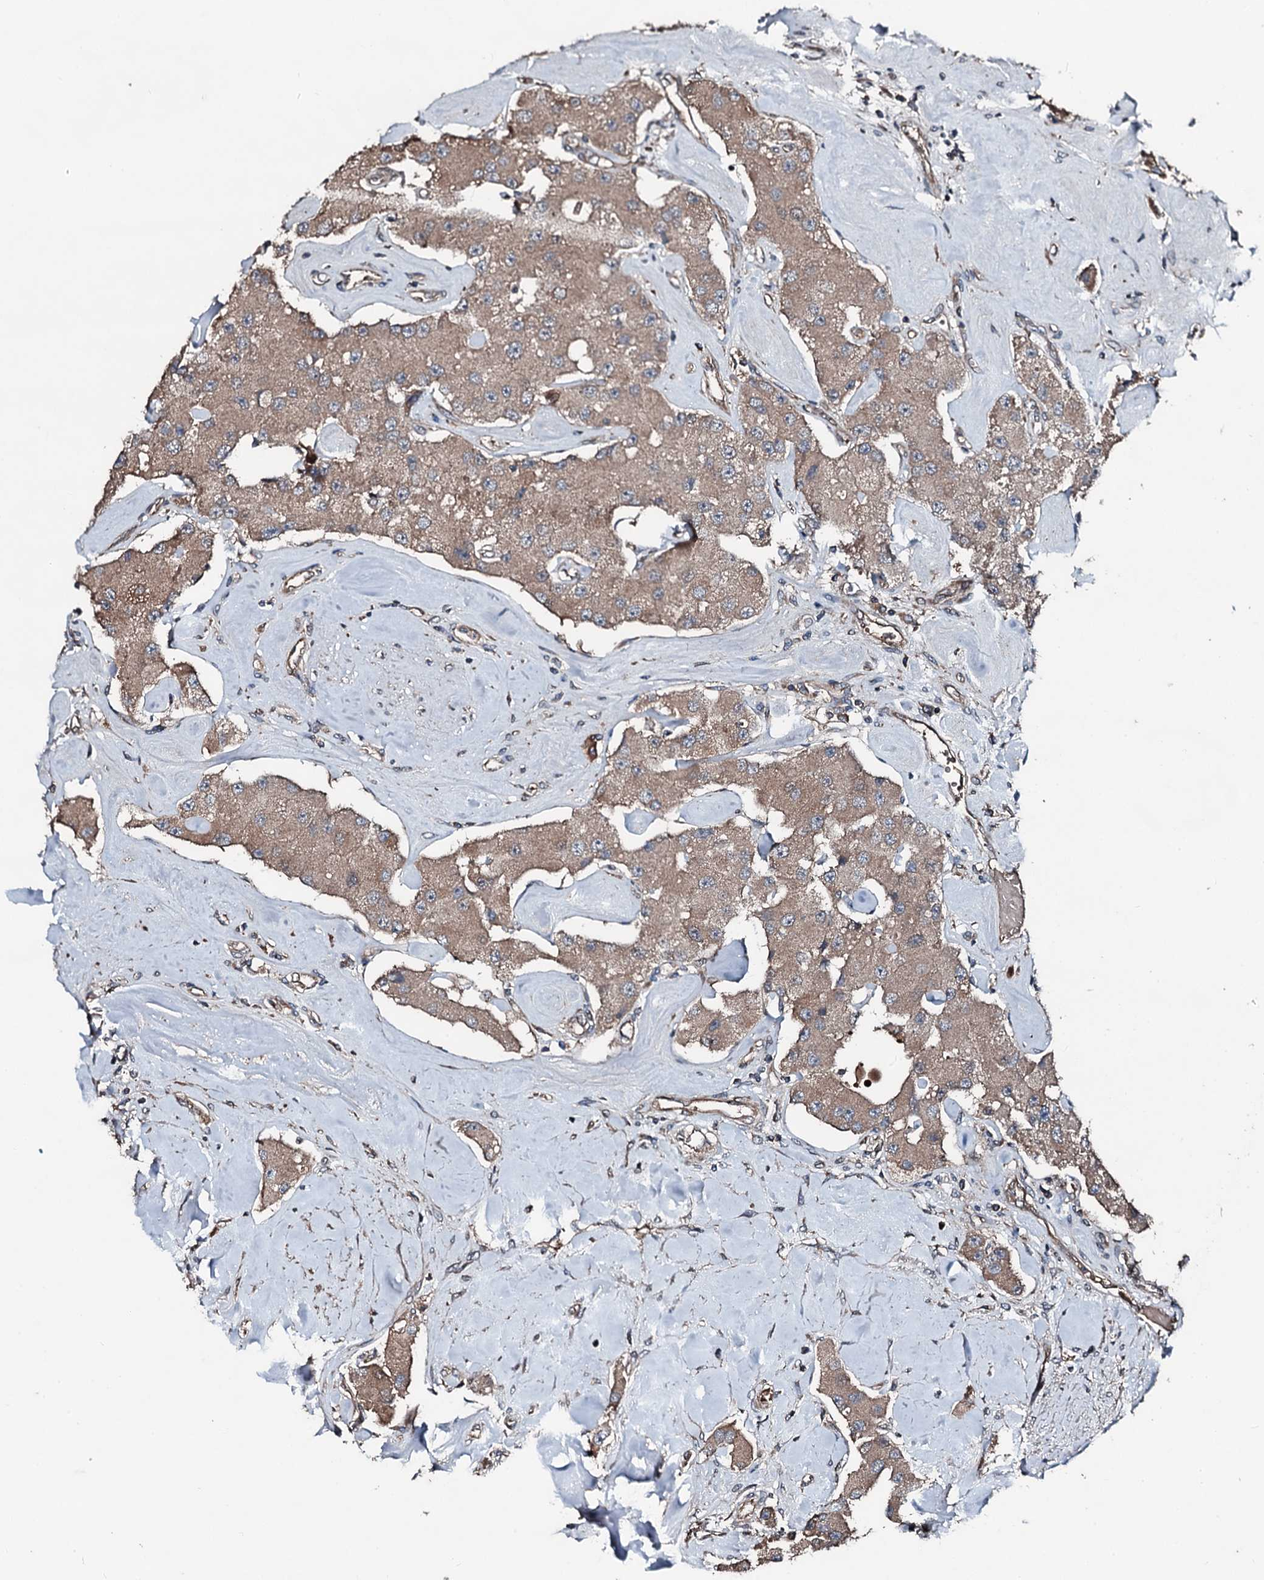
{"staining": {"intensity": "moderate", "quantity": ">75%", "location": "cytoplasmic/membranous"}, "tissue": "carcinoid", "cell_type": "Tumor cells", "image_type": "cancer", "snomed": [{"axis": "morphology", "description": "Carcinoid, malignant, NOS"}, {"axis": "topography", "description": "Pancreas"}], "caption": "Tumor cells exhibit medium levels of moderate cytoplasmic/membranous positivity in approximately >75% of cells in carcinoid (malignant).", "gene": "AARS1", "patient": {"sex": "male", "age": 41}}